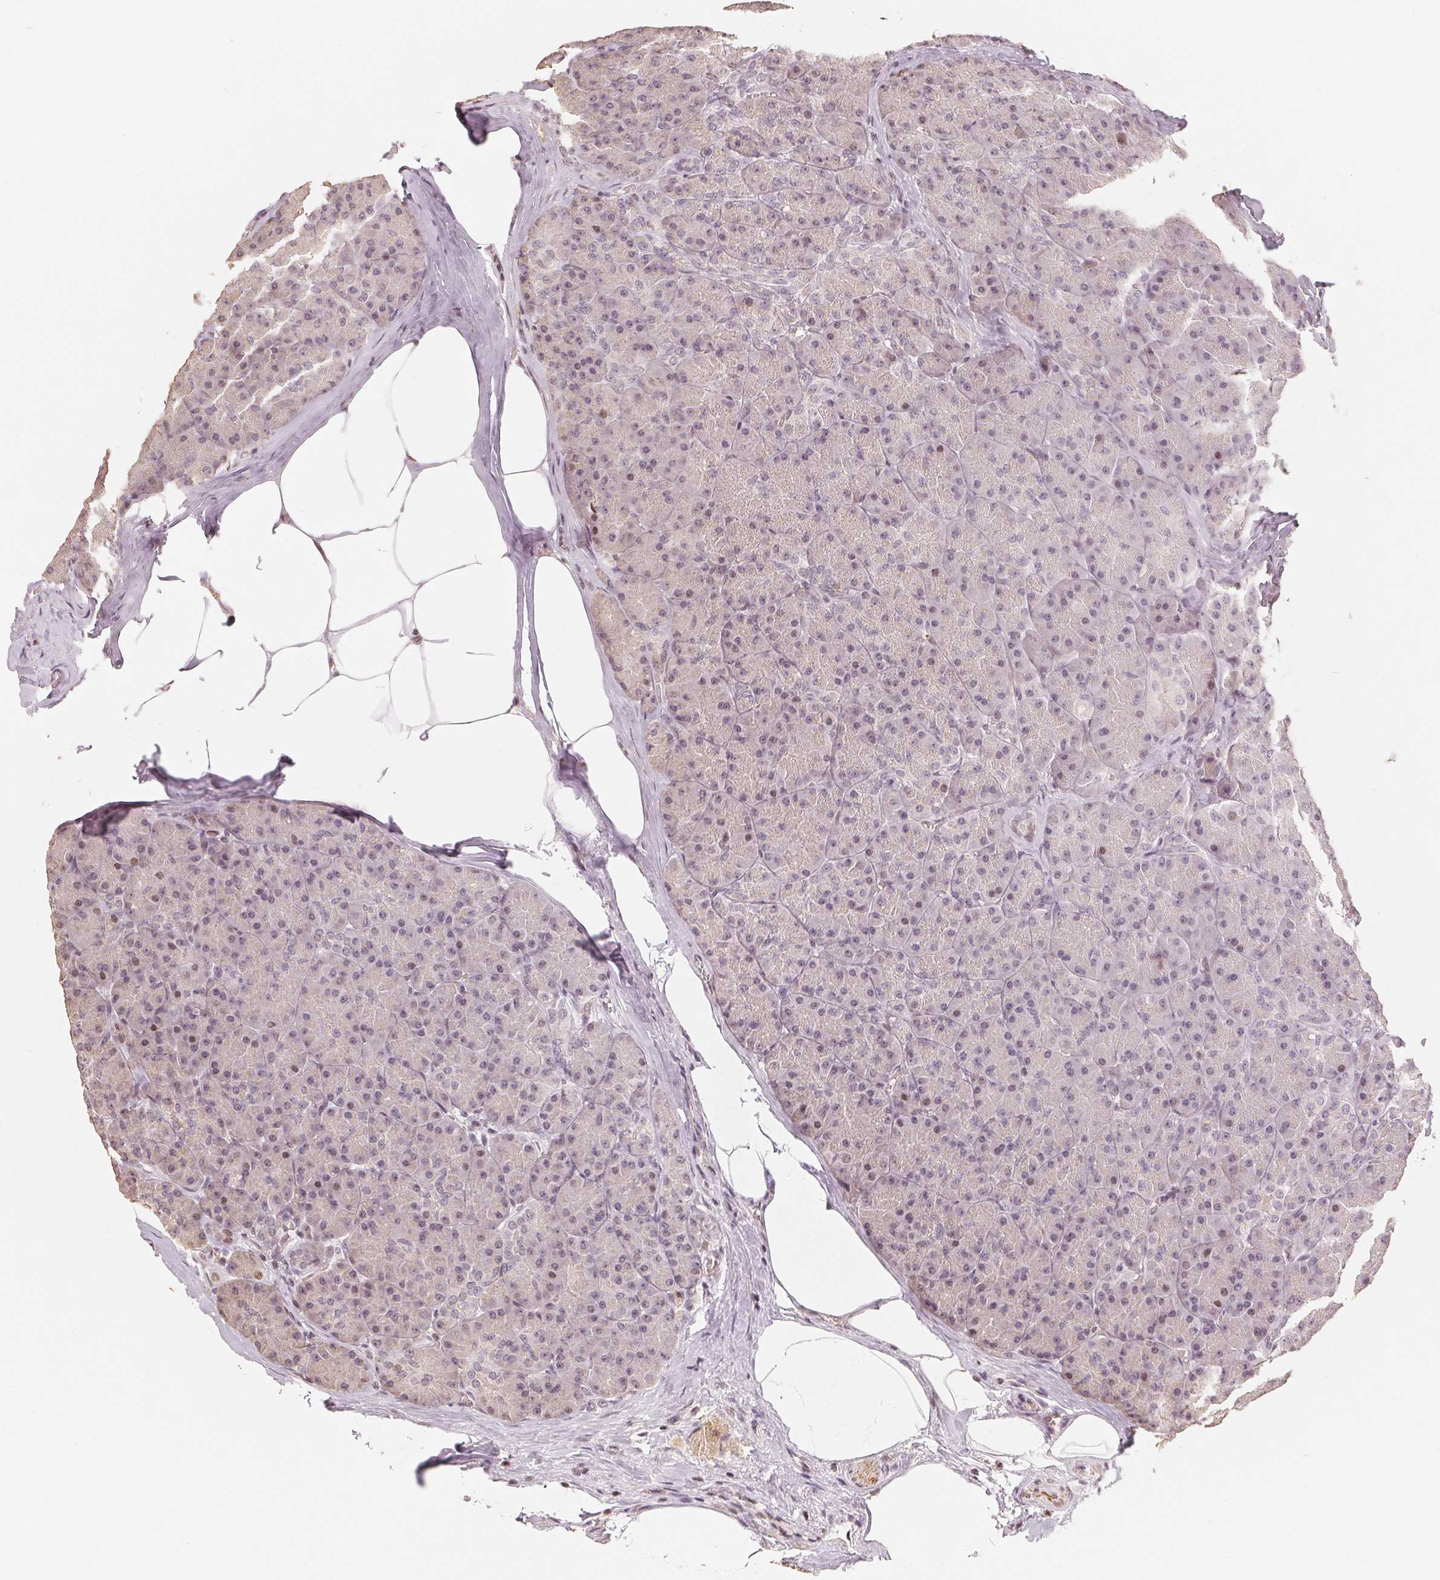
{"staining": {"intensity": "weak", "quantity": ">75%", "location": "nuclear"}, "tissue": "pancreas", "cell_type": "Exocrine glandular cells", "image_type": "normal", "snomed": [{"axis": "morphology", "description": "Normal tissue, NOS"}, {"axis": "topography", "description": "Pancreas"}], "caption": "Pancreas stained with immunohistochemistry displays weak nuclear positivity in approximately >75% of exocrine glandular cells.", "gene": "CCDC138", "patient": {"sex": "male", "age": 57}}